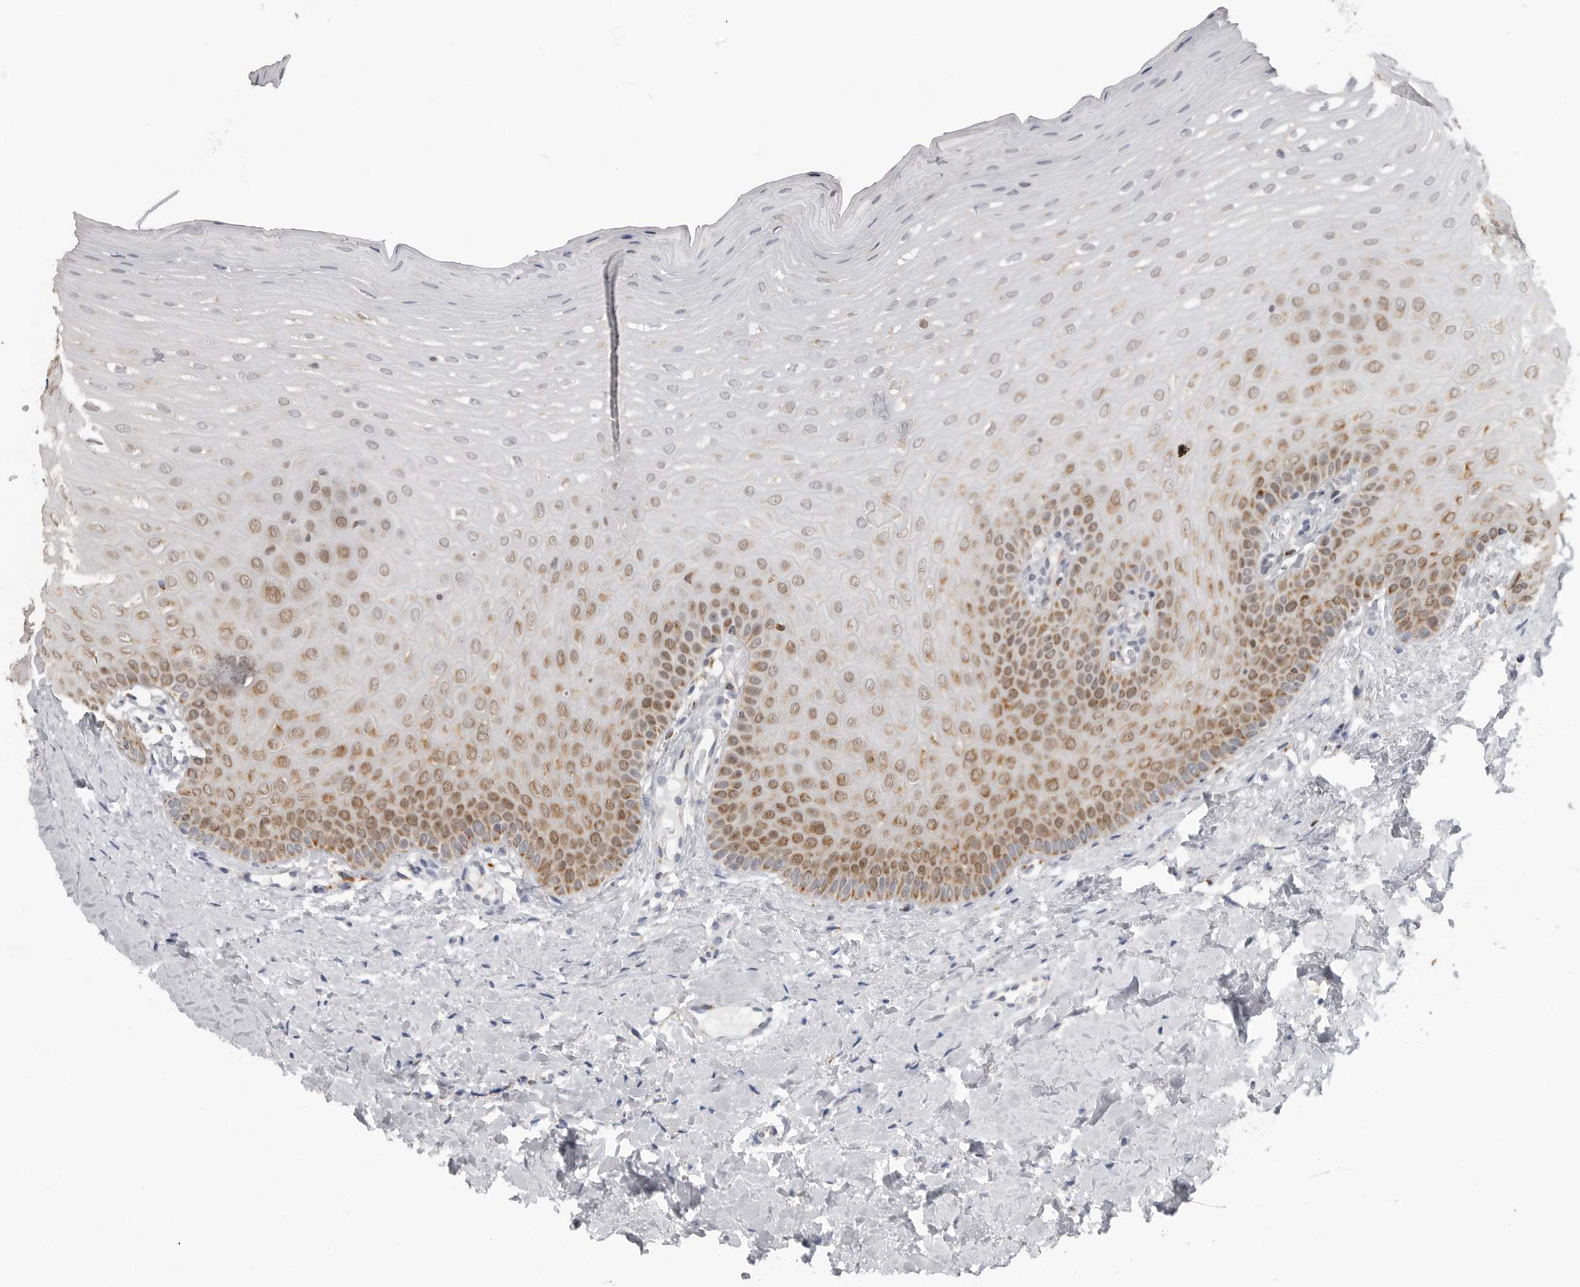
{"staining": {"intensity": "moderate", "quantity": "25%-75%", "location": "cytoplasmic/membranous"}, "tissue": "oral mucosa", "cell_type": "Squamous epithelial cells", "image_type": "normal", "snomed": [{"axis": "morphology", "description": "Normal tissue, NOS"}, {"axis": "topography", "description": "Oral tissue"}], "caption": "Immunohistochemistry (IHC) image of benign oral mucosa: human oral mucosa stained using immunohistochemistry (IHC) reveals medium levels of moderate protein expression localized specifically in the cytoplasmic/membranous of squamous epithelial cells, appearing as a cytoplasmic/membranous brown color.", "gene": "COX5A", "patient": {"sex": "female", "age": 39}}